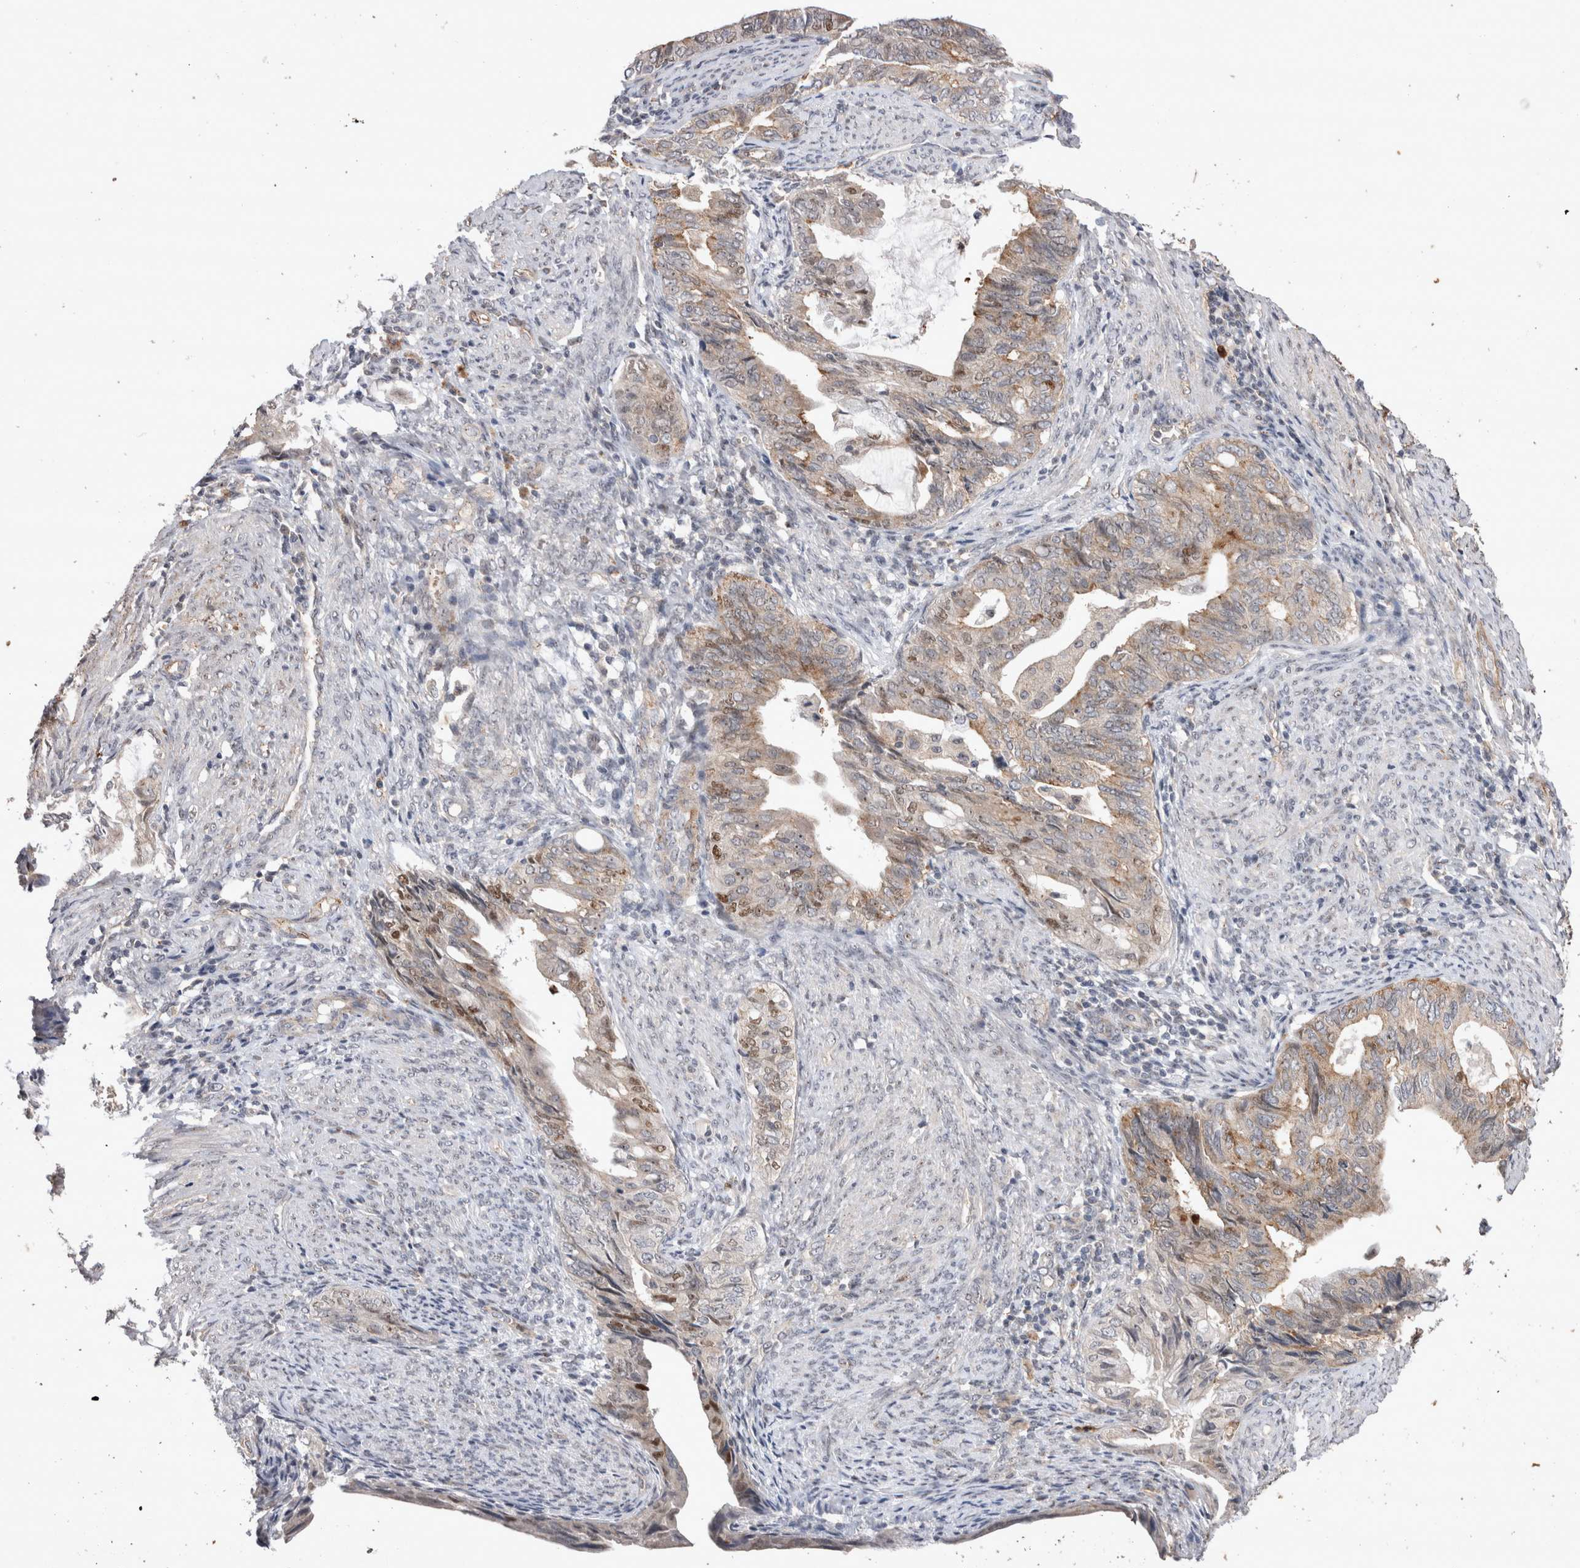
{"staining": {"intensity": "moderate", "quantity": ">75%", "location": "cytoplasmic/membranous,nuclear"}, "tissue": "endometrial cancer", "cell_type": "Tumor cells", "image_type": "cancer", "snomed": [{"axis": "morphology", "description": "Adenocarcinoma, NOS"}, {"axis": "topography", "description": "Endometrium"}], "caption": "High-power microscopy captured an immunohistochemistry (IHC) image of endometrial adenocarcinoma, revealing moderate cytoplasmic/membranous and nuclear staining in approximately >75% of tumor cells.", "gene": "STK11", "patient": {"sex": "female", "age": 86}}